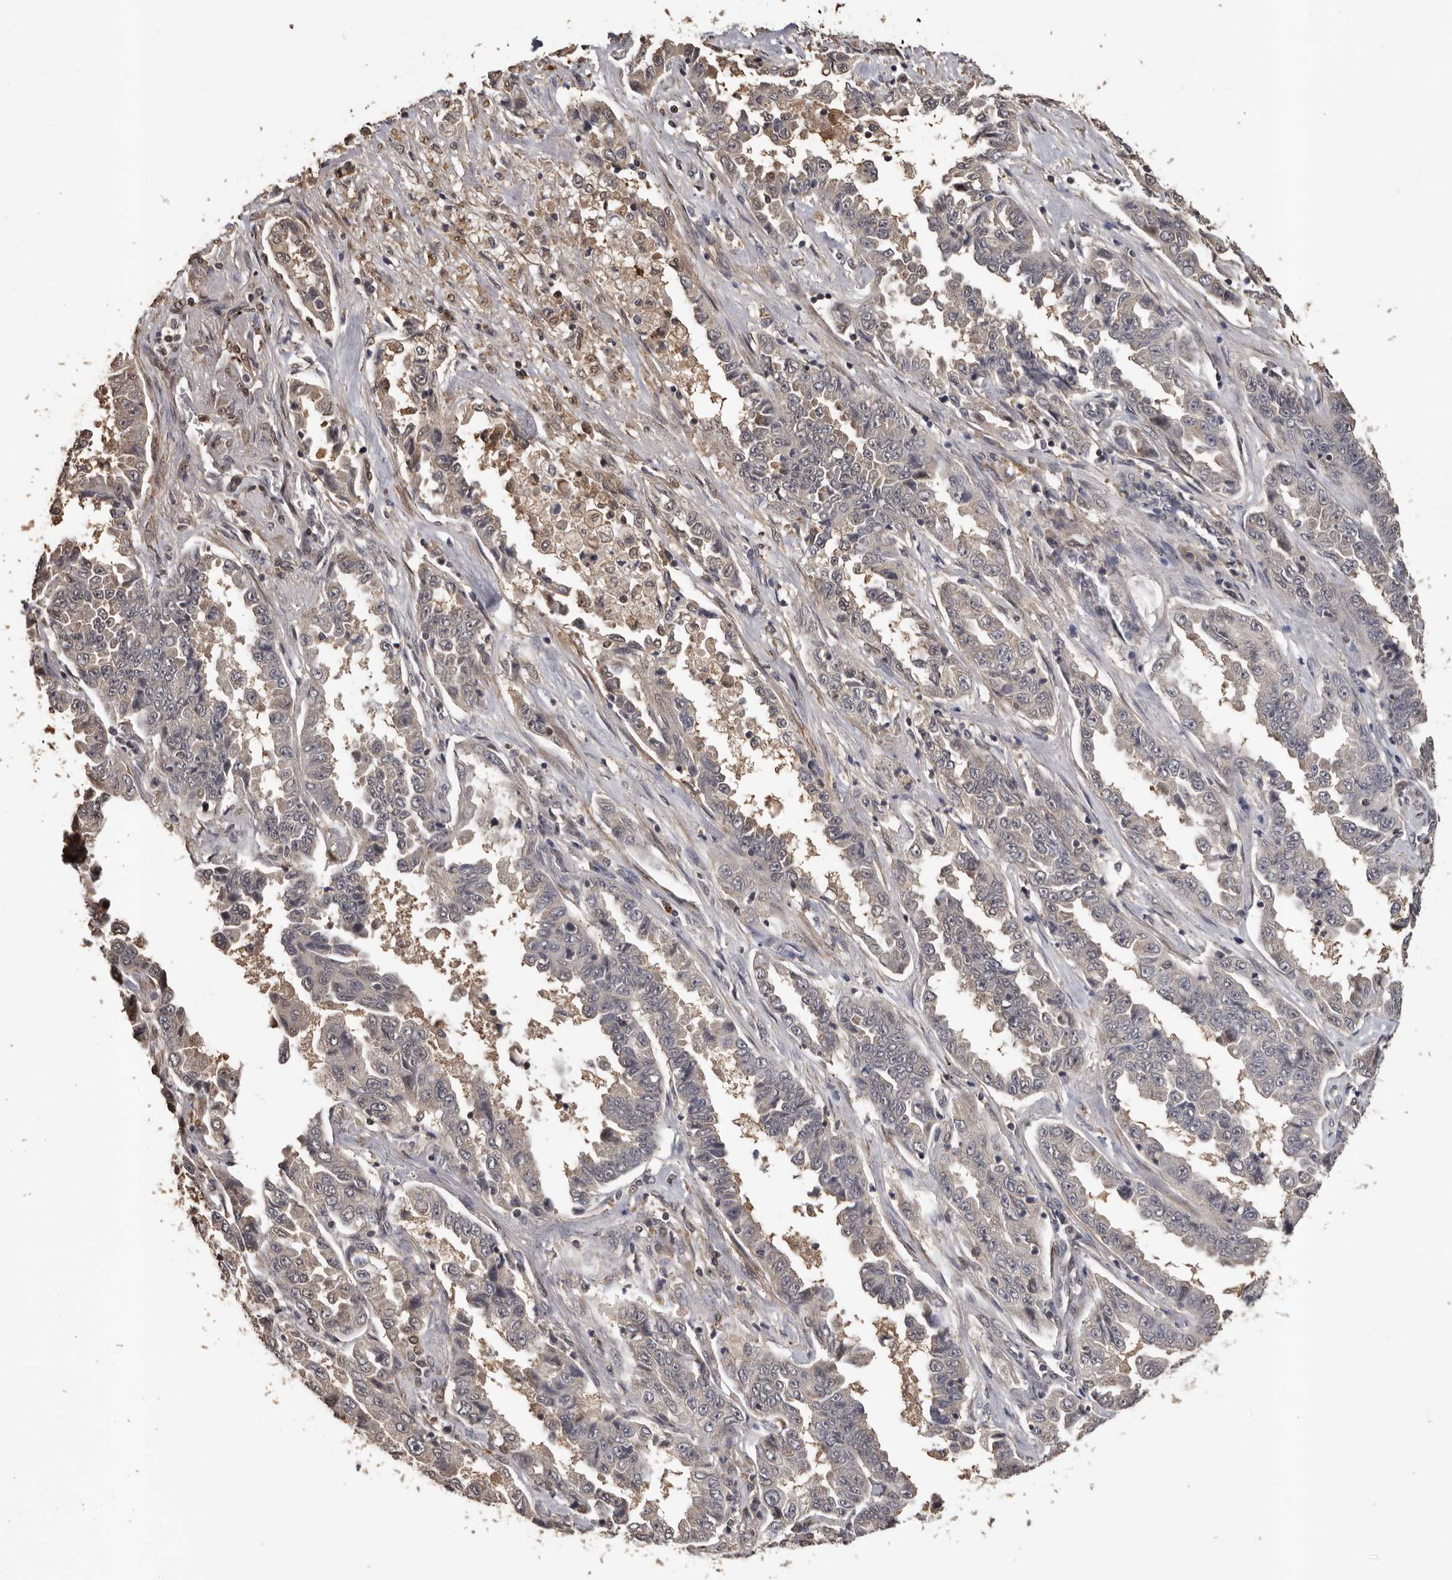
{"staining": {"intensity": "negative", "quantity": "none", "location": "none"}, "tissue": "lung cancer", "cell_type": "Tumor cells", "image_type": "cancer", "snomed": [{"axis": "morphology", "description": "Adenocarcinoma, NOS"}, {"axis": "topography", "description": "Lung"}], "caption": "This is an immunohistochemistry (IHC) image of human lung adenocarcinoma. There is no staining in tumor cells.", "gene": "KIF2B", "patient": {"sex": "female", "age": 51}}